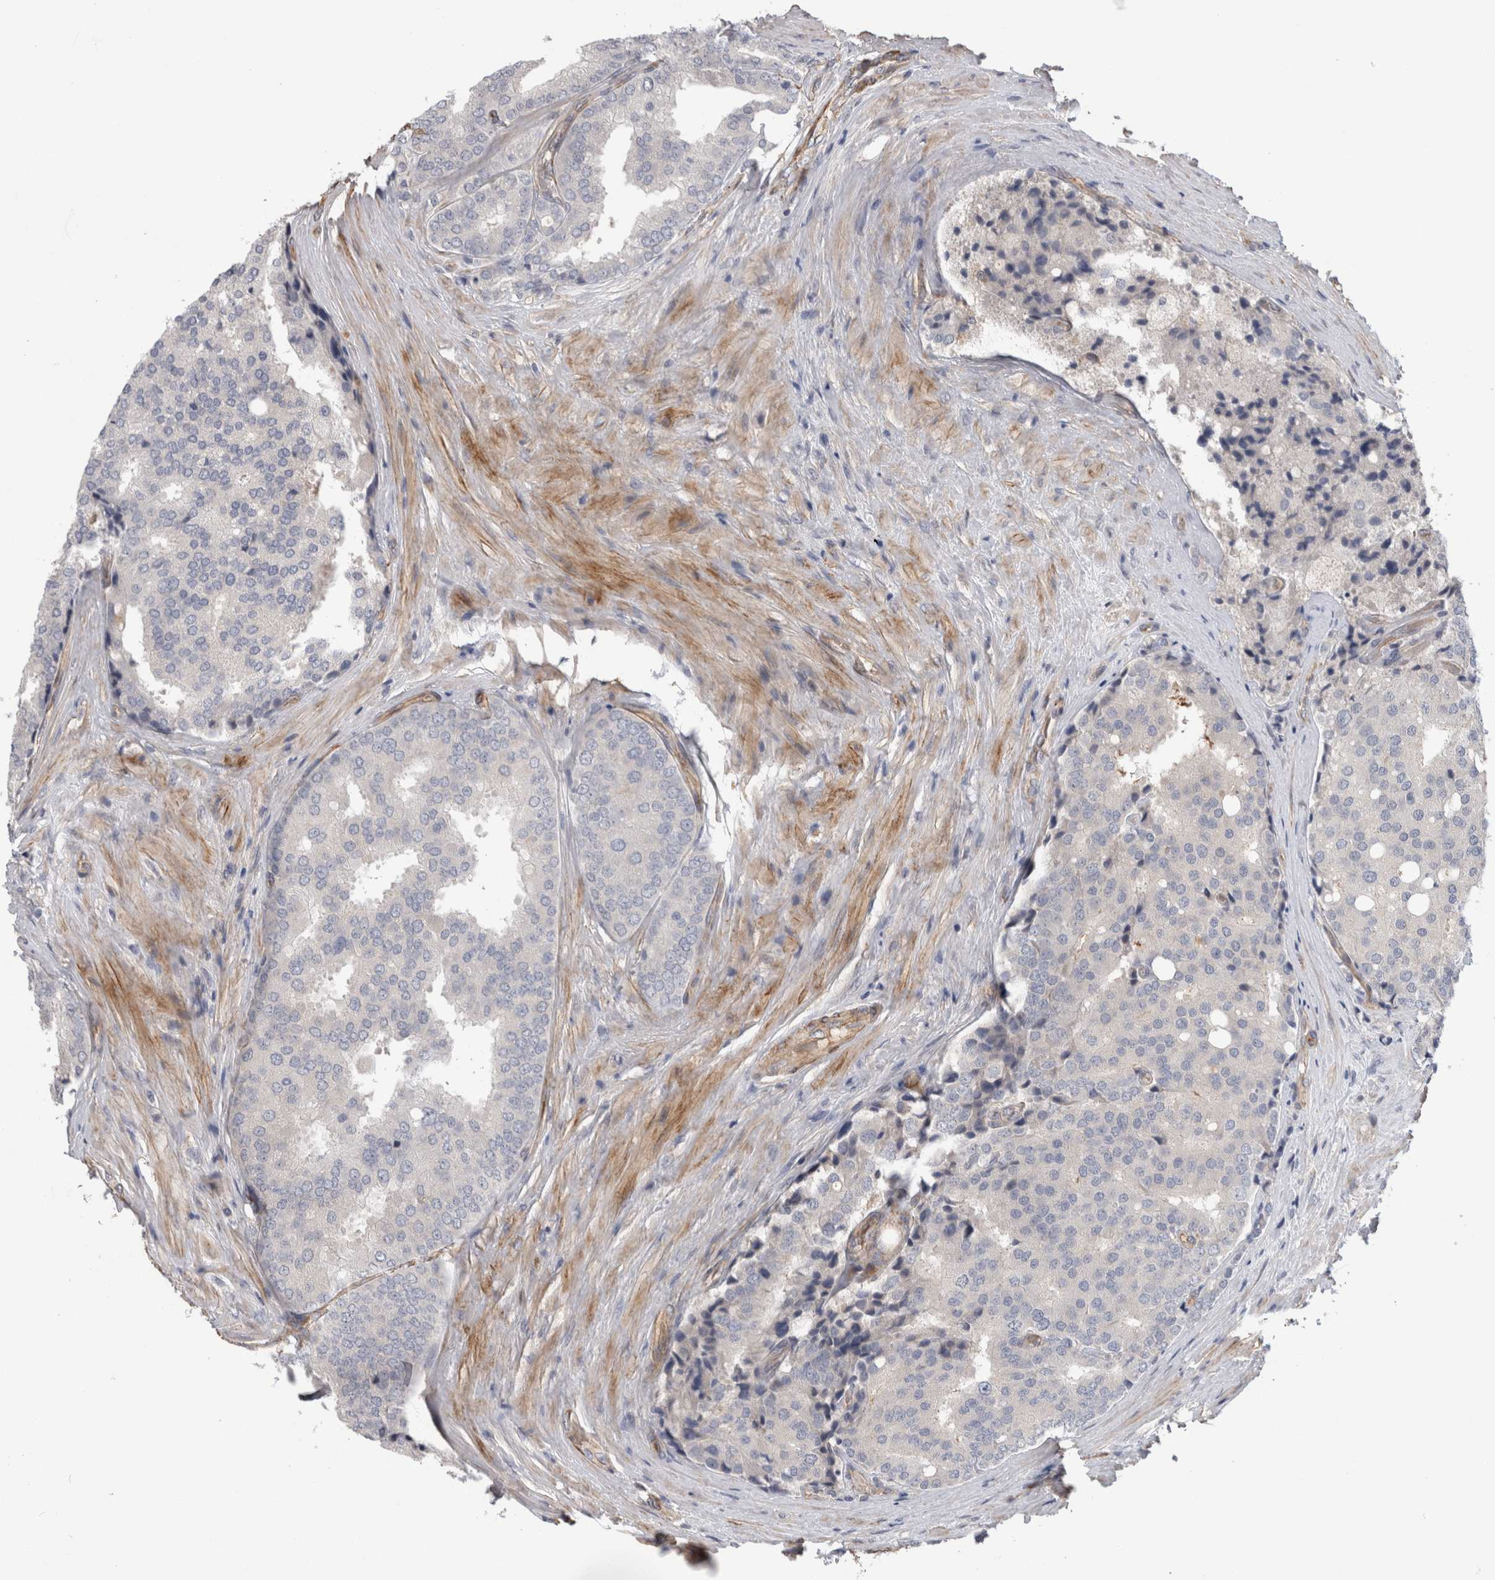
{"staining": {"intensity": "negative", "quantity": "none", "location": "none"}, "tissue": "prostate cancer", "cell_type": "Tumor cells", "image_type": "cancer", "snomed": [{"axis": "morphology", "description": "Adenocarcinoma, High grade"}, {"axis": "topography", "description": "Prostate"}], "caption": "DAB (3,3'-diaminobenzidine) immunohistochemical staining of human adenocarcinoma (high-grade) (prostate) reveals no significant staining in tumor cells. (DAB (3,3'-diaminobenzidine) immunohistochemistry (IHC) with hematoxylin counter stain).", "gene": "ANKFY1", "patient": {"sex": "male", "age": 50}}